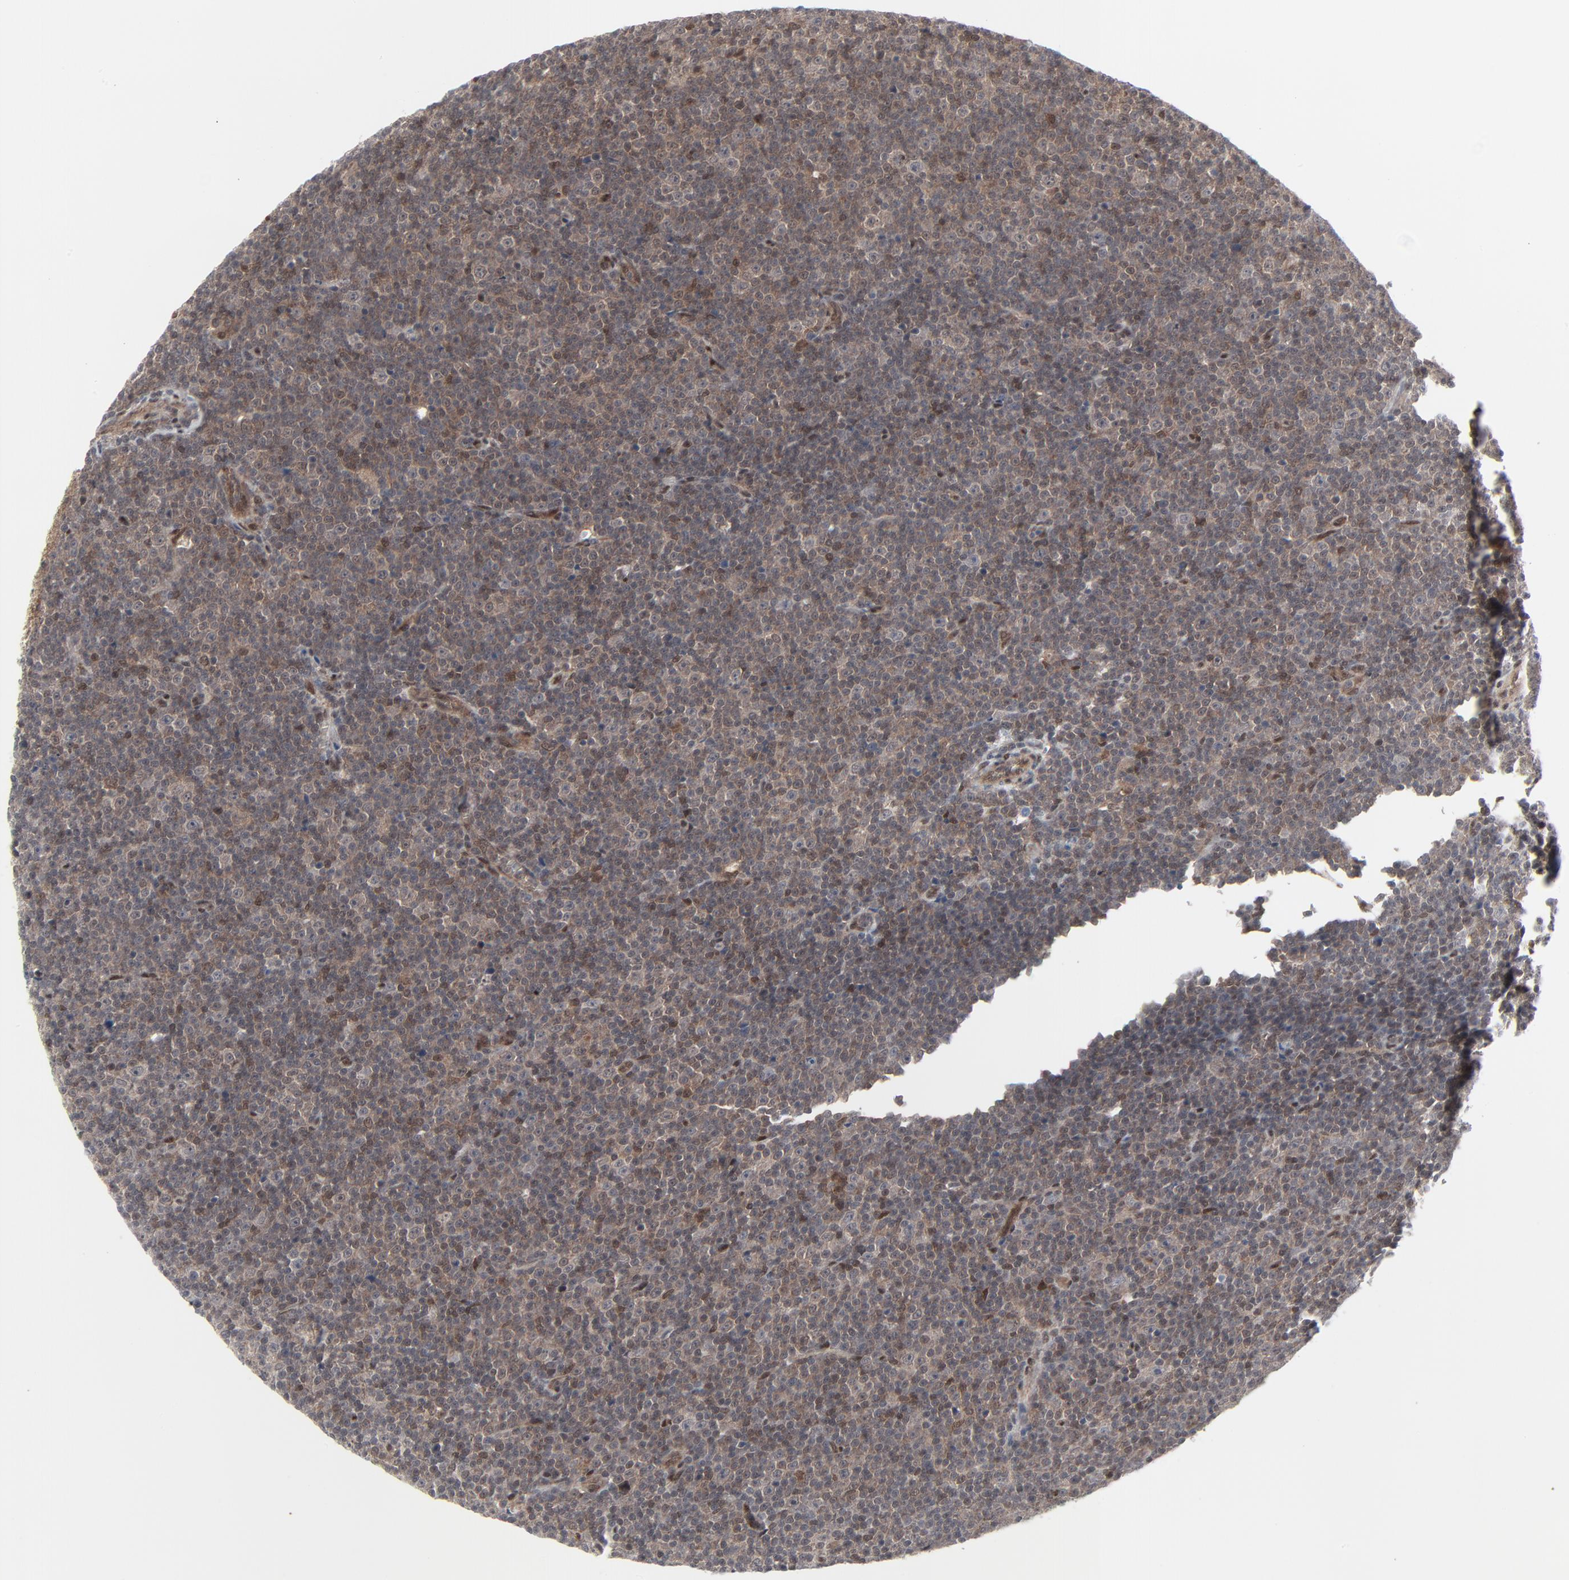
{"staining": {"intensity": "moderate", "quantity": "25%-75%", "location": "cytoplasmic/membranous,nuclear"}, "tissue": "lymphoma", "cell_type": "Tumor cells", "image_type": "cancer", "snomed": [{"axis": "morphology", "description": "Malignant lymphoma, non-Hodgkin's type, Low grade"}, {"axis": "topography", "description": "Lymph node"}], "caption": "Tumor cells show moderate cytoplasmic/membranous and nuclear expression in approximately 25%-75% of cells in lymphoma. (brown staining indicates protein expression, while blue staining denotes nuclei).", "gene": "AKT1", "patient": {"sex": "female", "age": 67}}